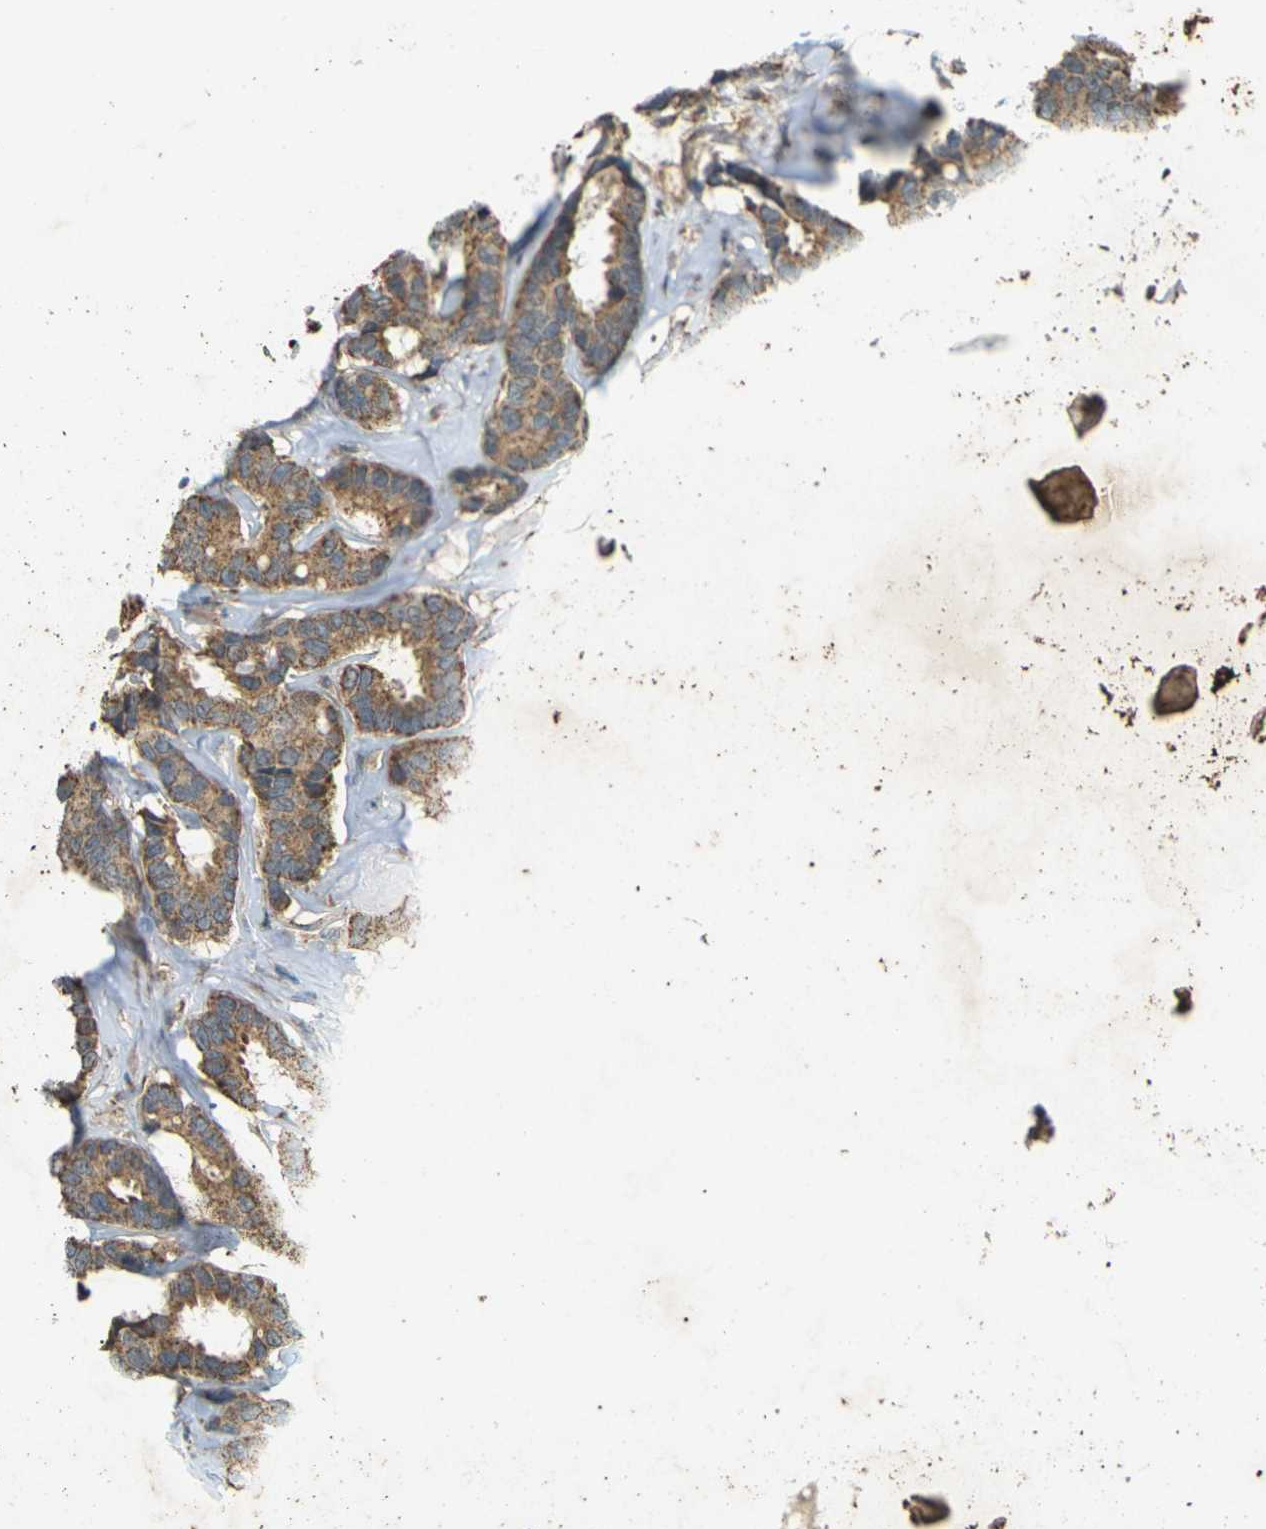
{"staining": {"intensity": "moderate", "quantity": ">75%", "location": "cytoplasmic/membranous"}, "tissue": "breast cancer", "cell_type": "Tumor cells", "image_type": "cancer", "snomed": [{"axis": "morphology", "description": "Duct carcinoma"}, {"axis": "topography", "description": "Breast"}], "caption": "A micrograph showing moderate cytoplasmic/membranous positivity in about >75% of tumor cells in breast cancer (invasive ductal carcinoma), as visualized by brown immunohistochemical staining.", "gene": "KSR1", "patient": {"sex": "female", "age": 87}}